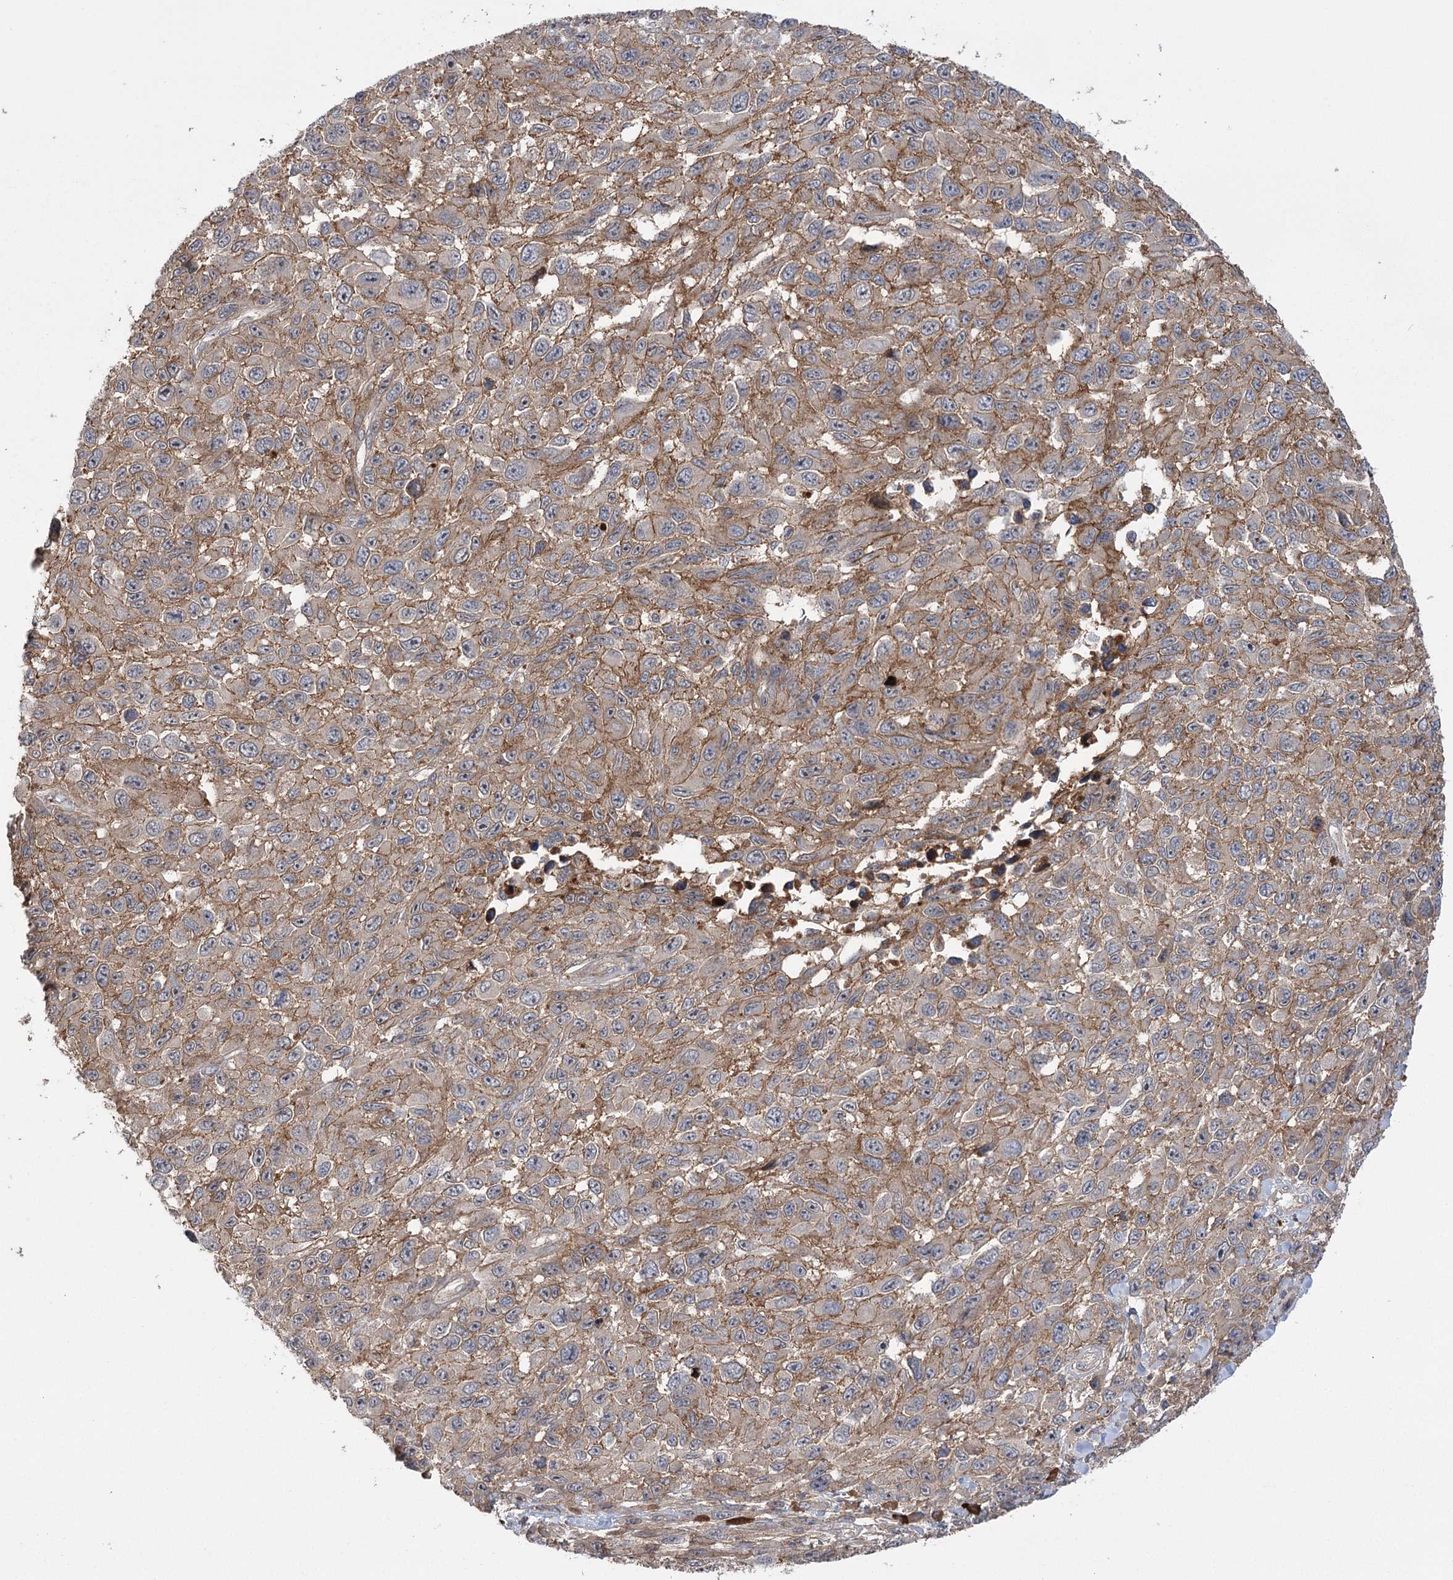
{"staining": {"intensity": "moderate", "quantity": ">75%", "location": "cytoplasmic/membranous"}, "tissue": "melanoma", "cell_type": "Tumor cells", "image_type": "cancer", "snomed": [{"axis": "morphology", "description": "Normal tissue, NOS"}, {"axis": "morphology", "description": "Malignant melanoma, NOS"}, {"axis": "topography", "description": "Skin"}], "caption": "Melanoma stained with DAB IHC demonstrates medium levels of moderate cytoplasmic/membranous expression in approximately >75% of tumor cells.", "gene": "KCNN2", "patient": {"sex": "female", "age": 96}}